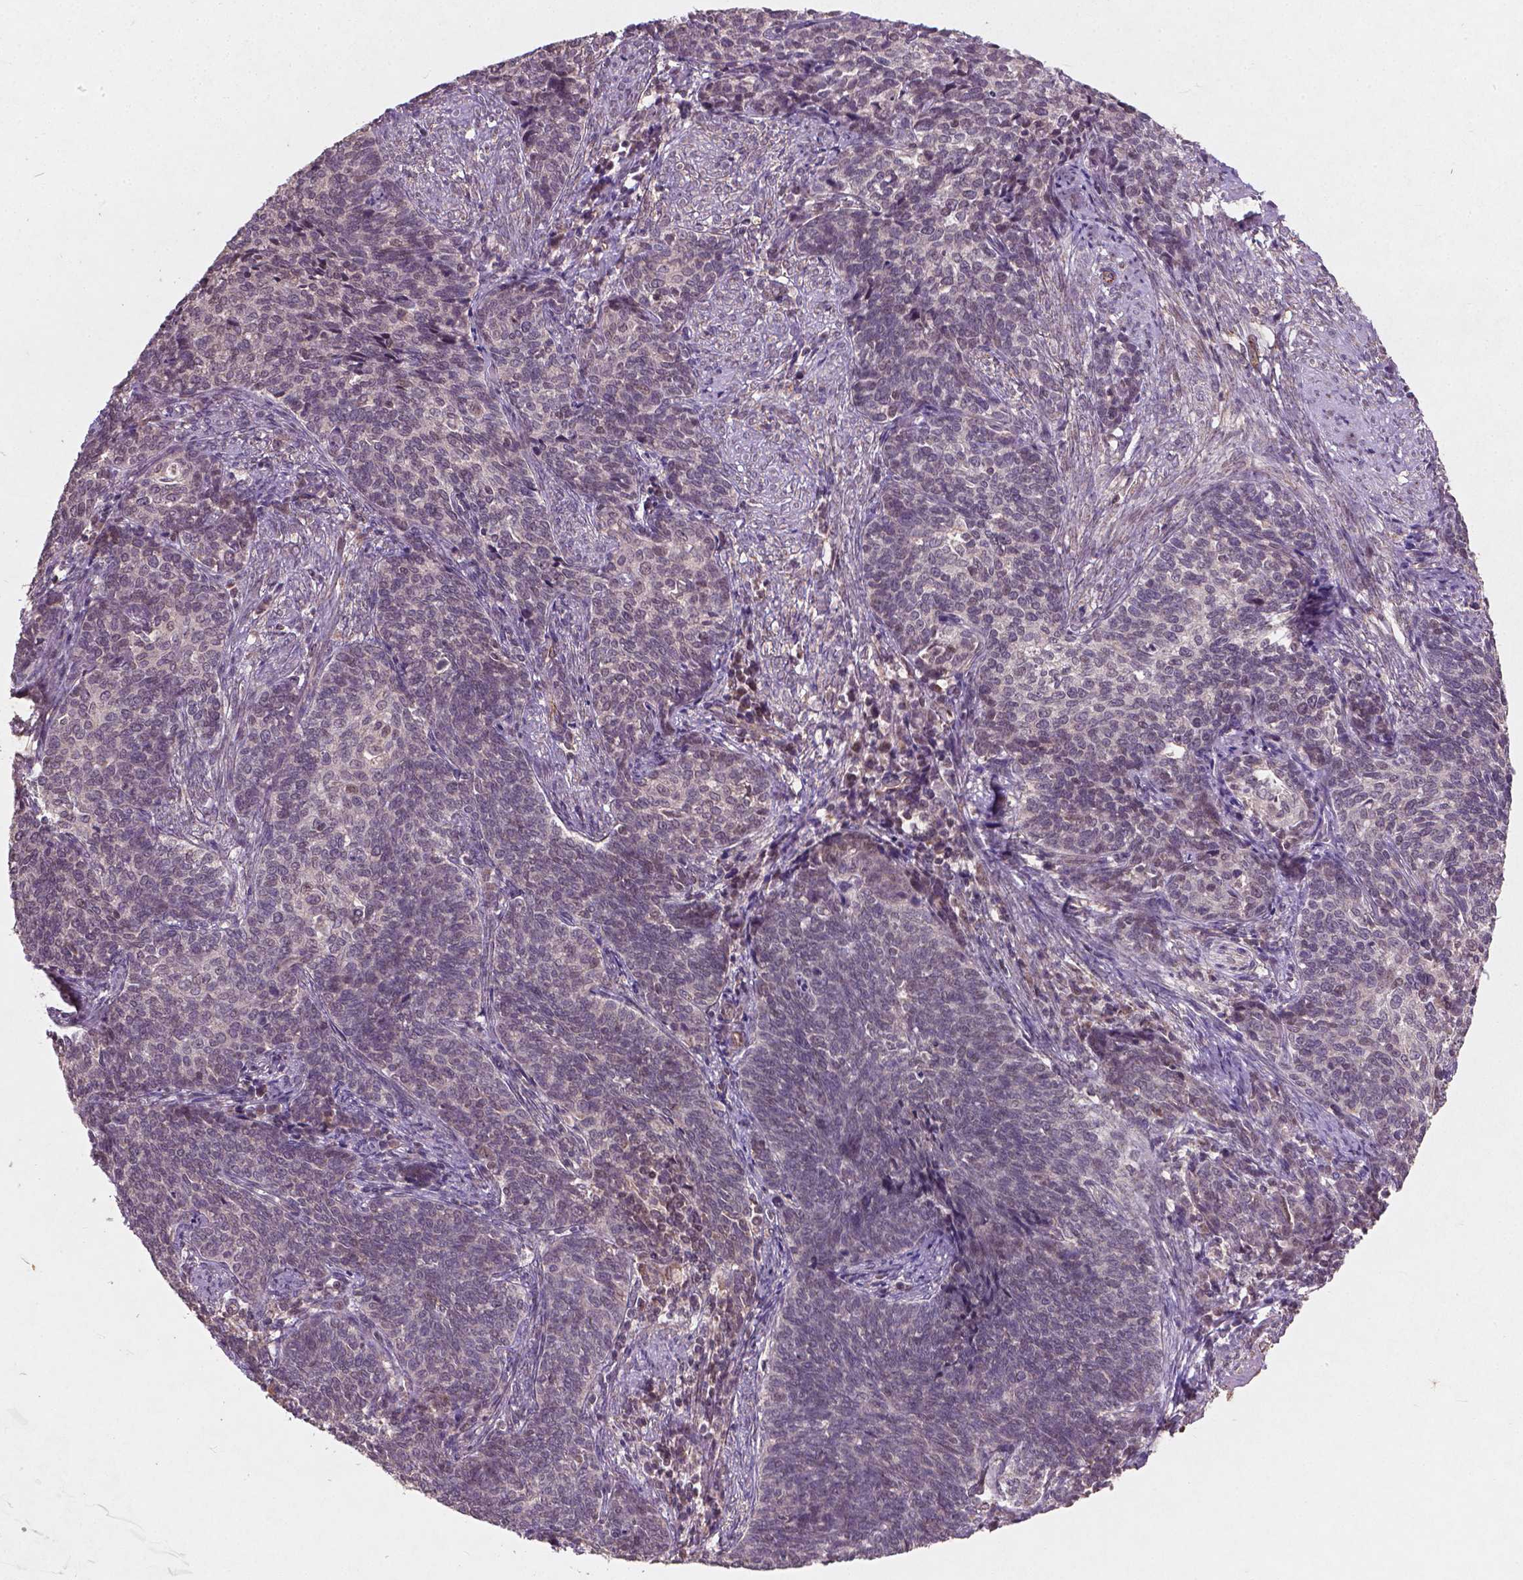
{"staining": {"intensity": "negative", "quantity": "none", "location": "none"}, "tissue": "cervical cancer", "cell_type": "Tumor cells", "image_type": "cancer", "snomed": [{"axis": "morphology", "description": "Squamous cell carcinoma, NOS"}, {"axis": "topography", "description": "Cervix"}], "caption": "High magnification brightfield microscopy of cervical cancer (squamous cell carcinoma) stained with DAB (3,3'-diaminobenzidine) (brown) and counterstained with hematoxylin (blue): tumor cells show no significant staining.", "gene": "SMAD2", "patient": {"sex": "female", "age": 39}}